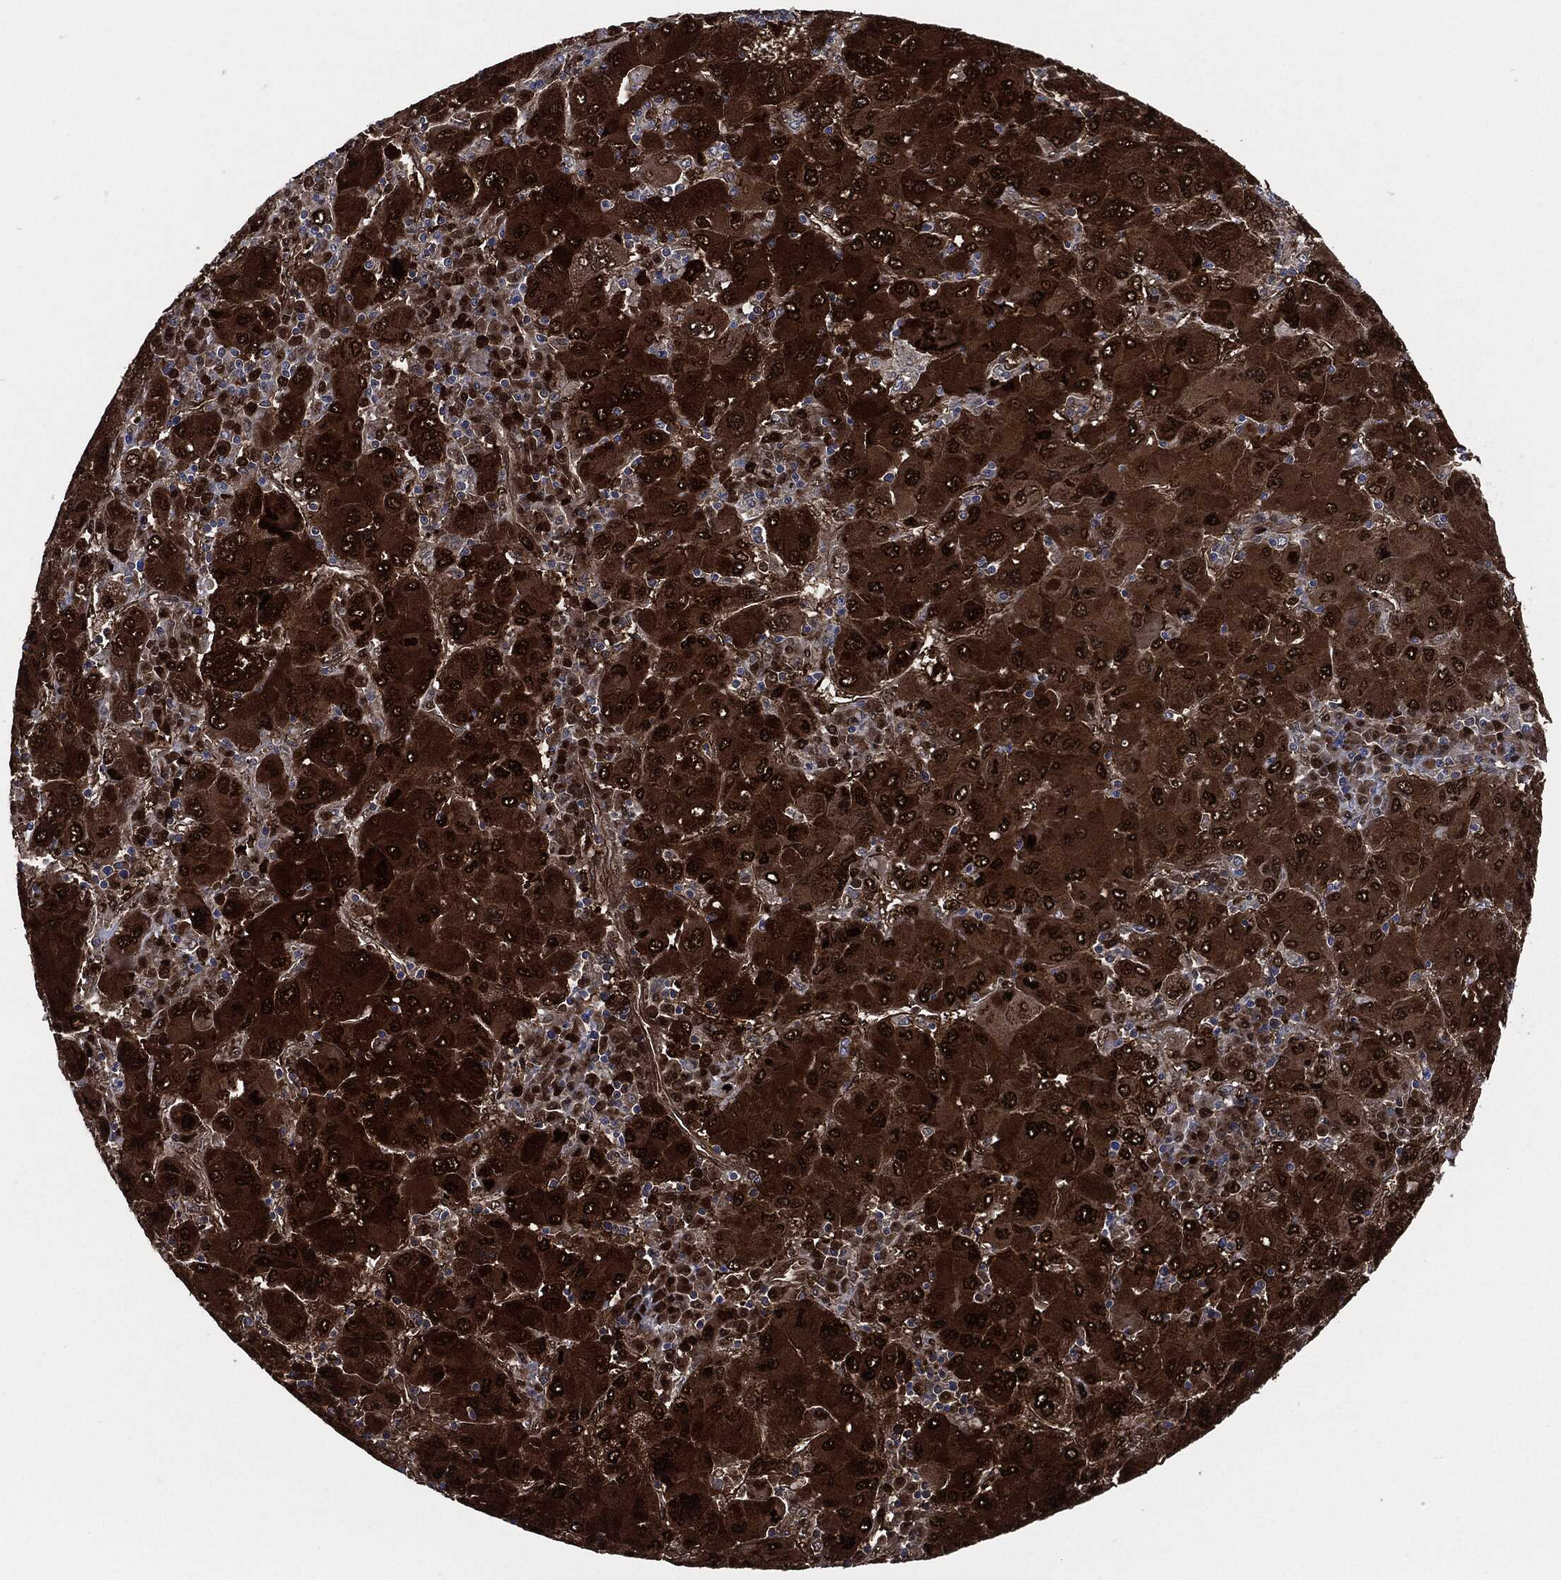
{"staining": {"intensity": "strong", "quantity": "25%-75%", "location": "cytoplasmic/membranous,nuclear"}, "tissue": "liver cancer", "cell_type": "Tumor cells", "image_type": "cancer", "snomed": [{"axis": "morphology", "description": "Carcinoma, Hepatocellular, NOS"}, {"axis": "topography", "description": "Liver"}], "caption": "Liver cancer (hepatocellular carcinoma) stained for a protein (brown) displays strong cytoplasmic/membranous and nuclear positive staining in about 25%-75% of tumor cells.", "gene": "DCTN1", "patient": {"sex": "male", "age": 75}}